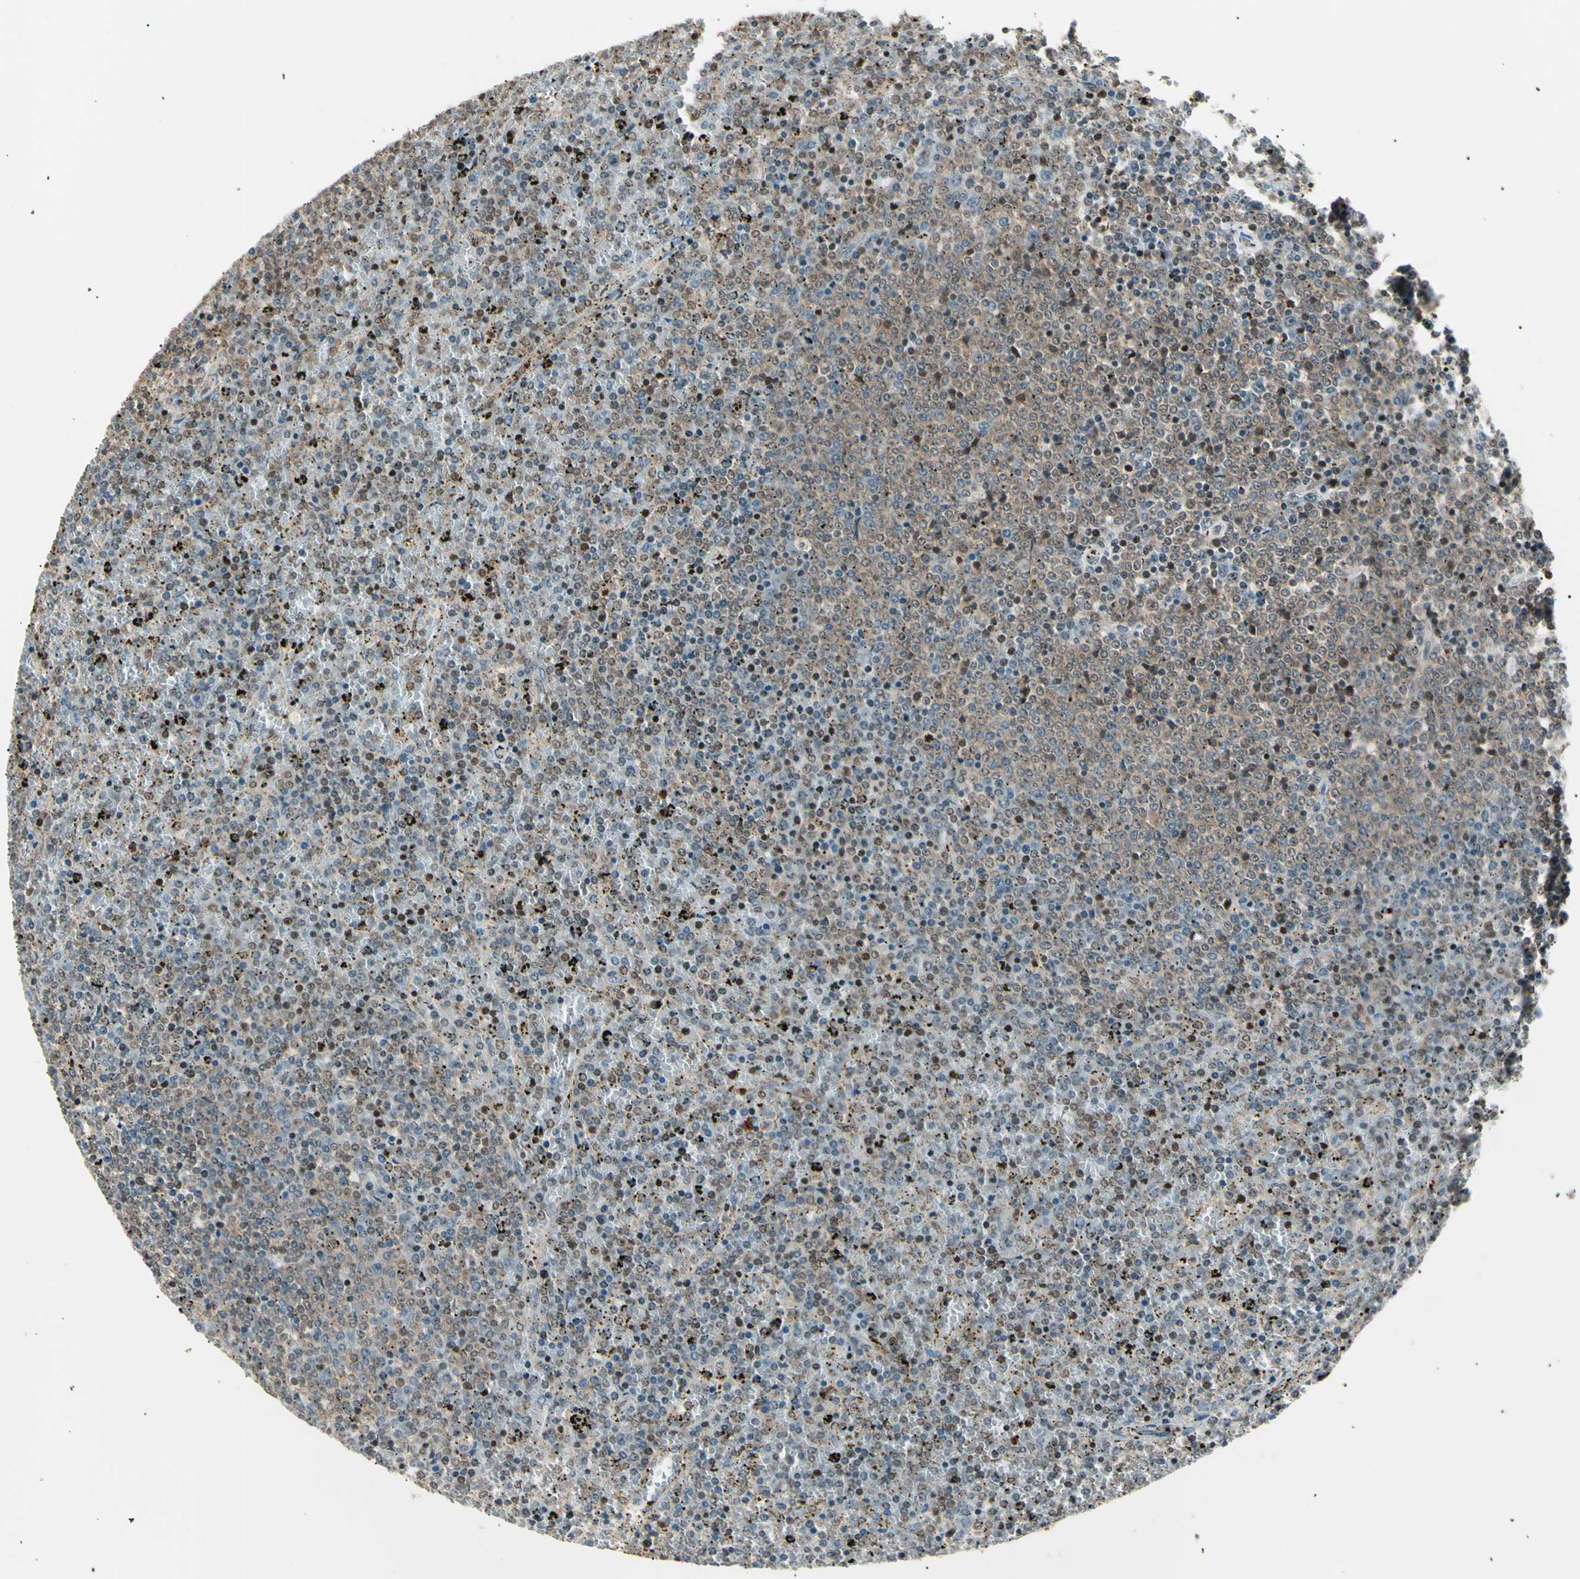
{"staining": {"intensity": "weak", "quantity": "<25%", "location": "cytoplasmic/membranous,nuclear"}, "tissue": "lymphoma", "cell_type": "Tumor cells", "image_type": "cancer", "snomed": [{"axis": "morphology", "description": "Malignant lymphoma, non-Hodgkin's type, Low grade"}, {"axis": "topography", "description": "Spleen"}], "caption": "A histopathology image of human lymphoma is negative for staining in tumor cells. Brightfield microscopy of immunohistochemistry stained with DAB (3,3'-diaminobenzidine) (brown) and hematoxylin (blue), captured at high magnification.", "gene": "NUAK2", "patient": {"sex": "female", "age": 77}}